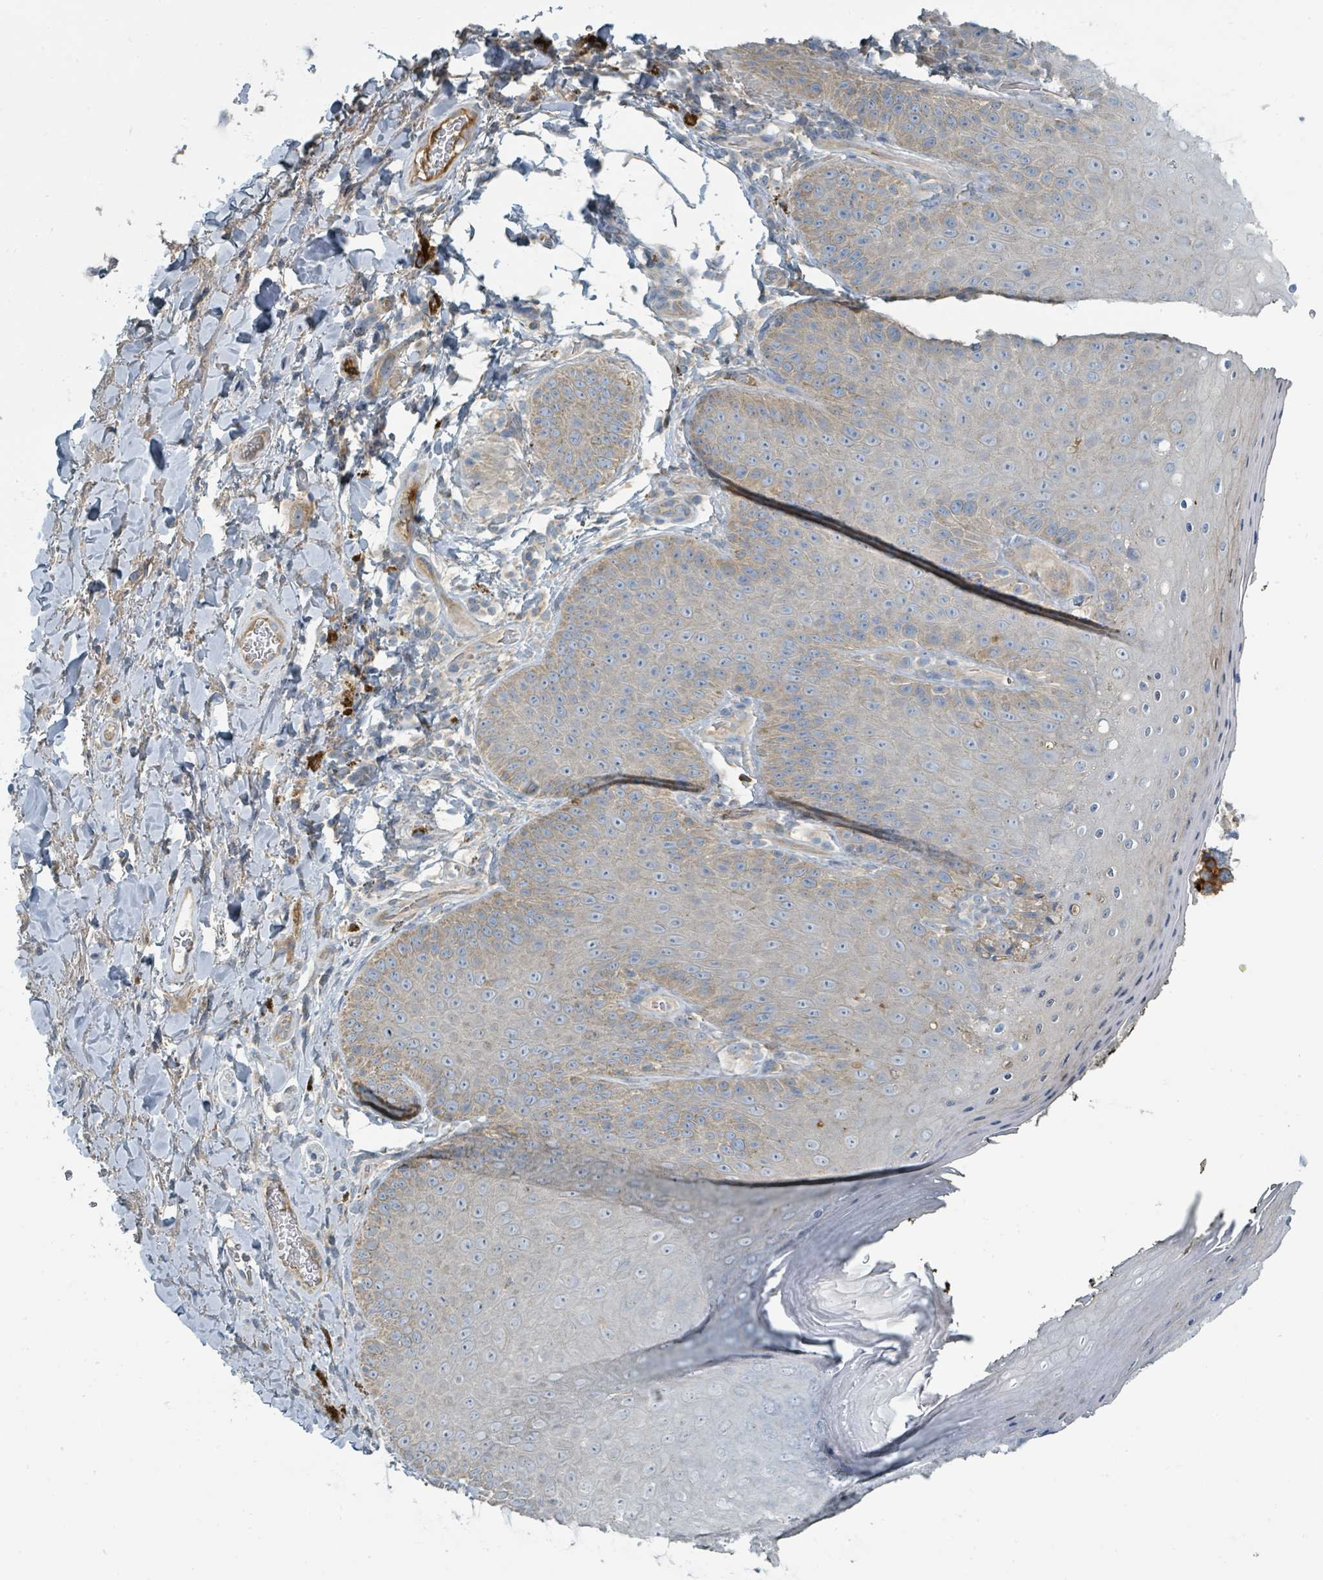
{"staining": {"intensity": "weak", "quantity": "<25%", "location": "cytoplasmic/membranous"}, "tissue": "skin", "cell_type": "Epidermal cells", "image_type": "normal", "snomed": [{"axis": "morphology", "description": "Normal tissue, NOS"}, {"axis": "topography", "description": "Anal"}, {"axis": "topography", "description": "Peripheral nerve tissue"}], "caption": "Immunohistochemistry photomicrograph of benign skin: skin stained with DAB (3,3'-diaminobenzidine) demonstrates no significant protein expression in epidermal cells.", "gene": "SLC25A23", "patient": {"sex": "male", "age": 53}}